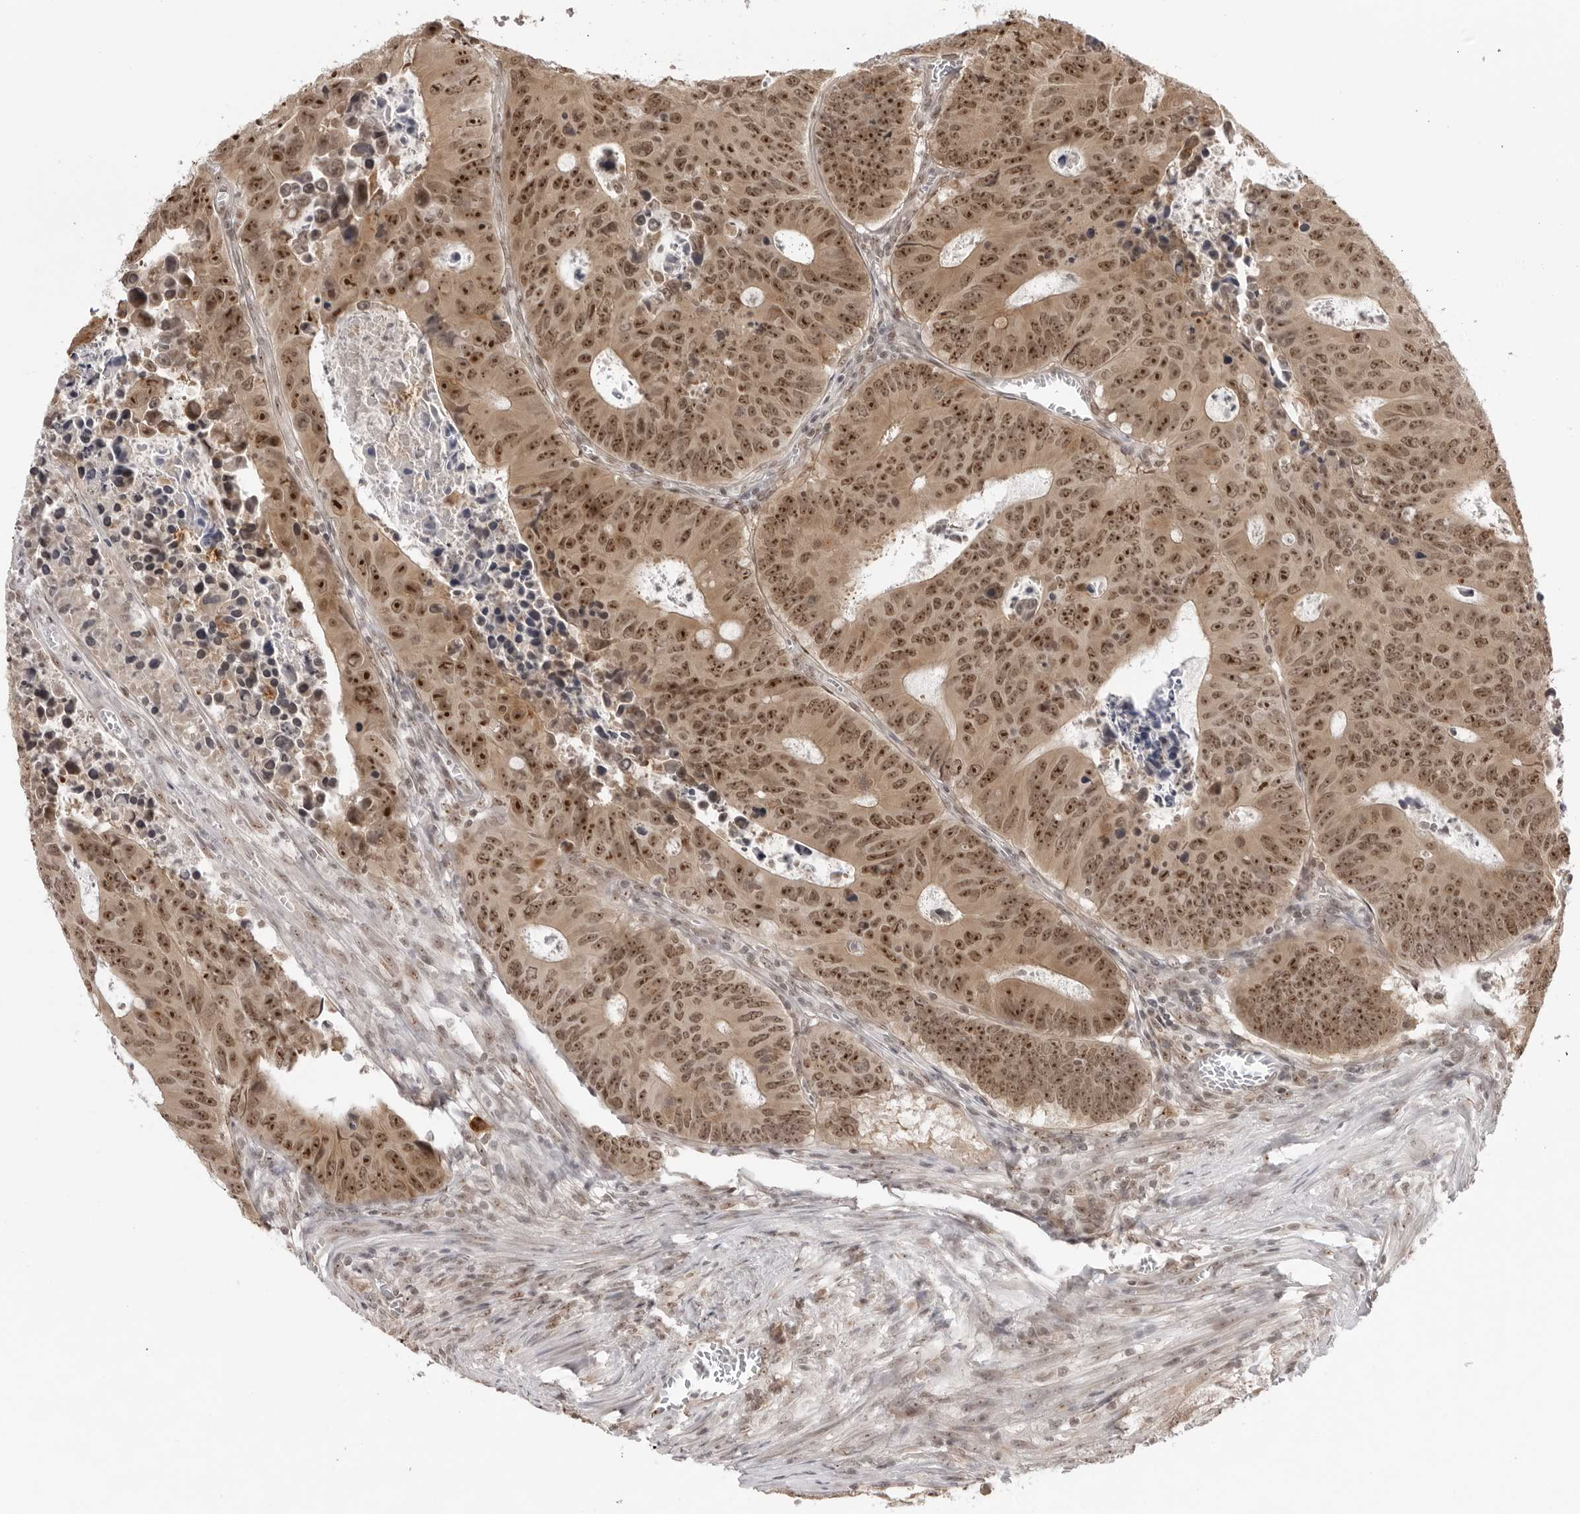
{"staining": {"intensity": "moderate", "quantity": ">75%", "location": "cytoplasmic/membranous,nuclear"}, "tissue": "colorectal cancer", "cell_type": "Tumor cells", "image_type": "cancer", "snomed": [{"axis": "morphology", "description": "Adenocarcinoma, NOS"}, {"axis": "topography", "description": "Colon"}], "caption": "Adenocarcinoma (colorectal) tissue reveals moderate cytoplasmic/membranous and nuclear expression in about >75% of tumor cells The protein is stained brown, and the nuclei are stained in blue (DAB IHC with brightfield microscopy, high magnification).", "gene": "EXOSC10", "patient": {"sex": "male", "age": 87}}